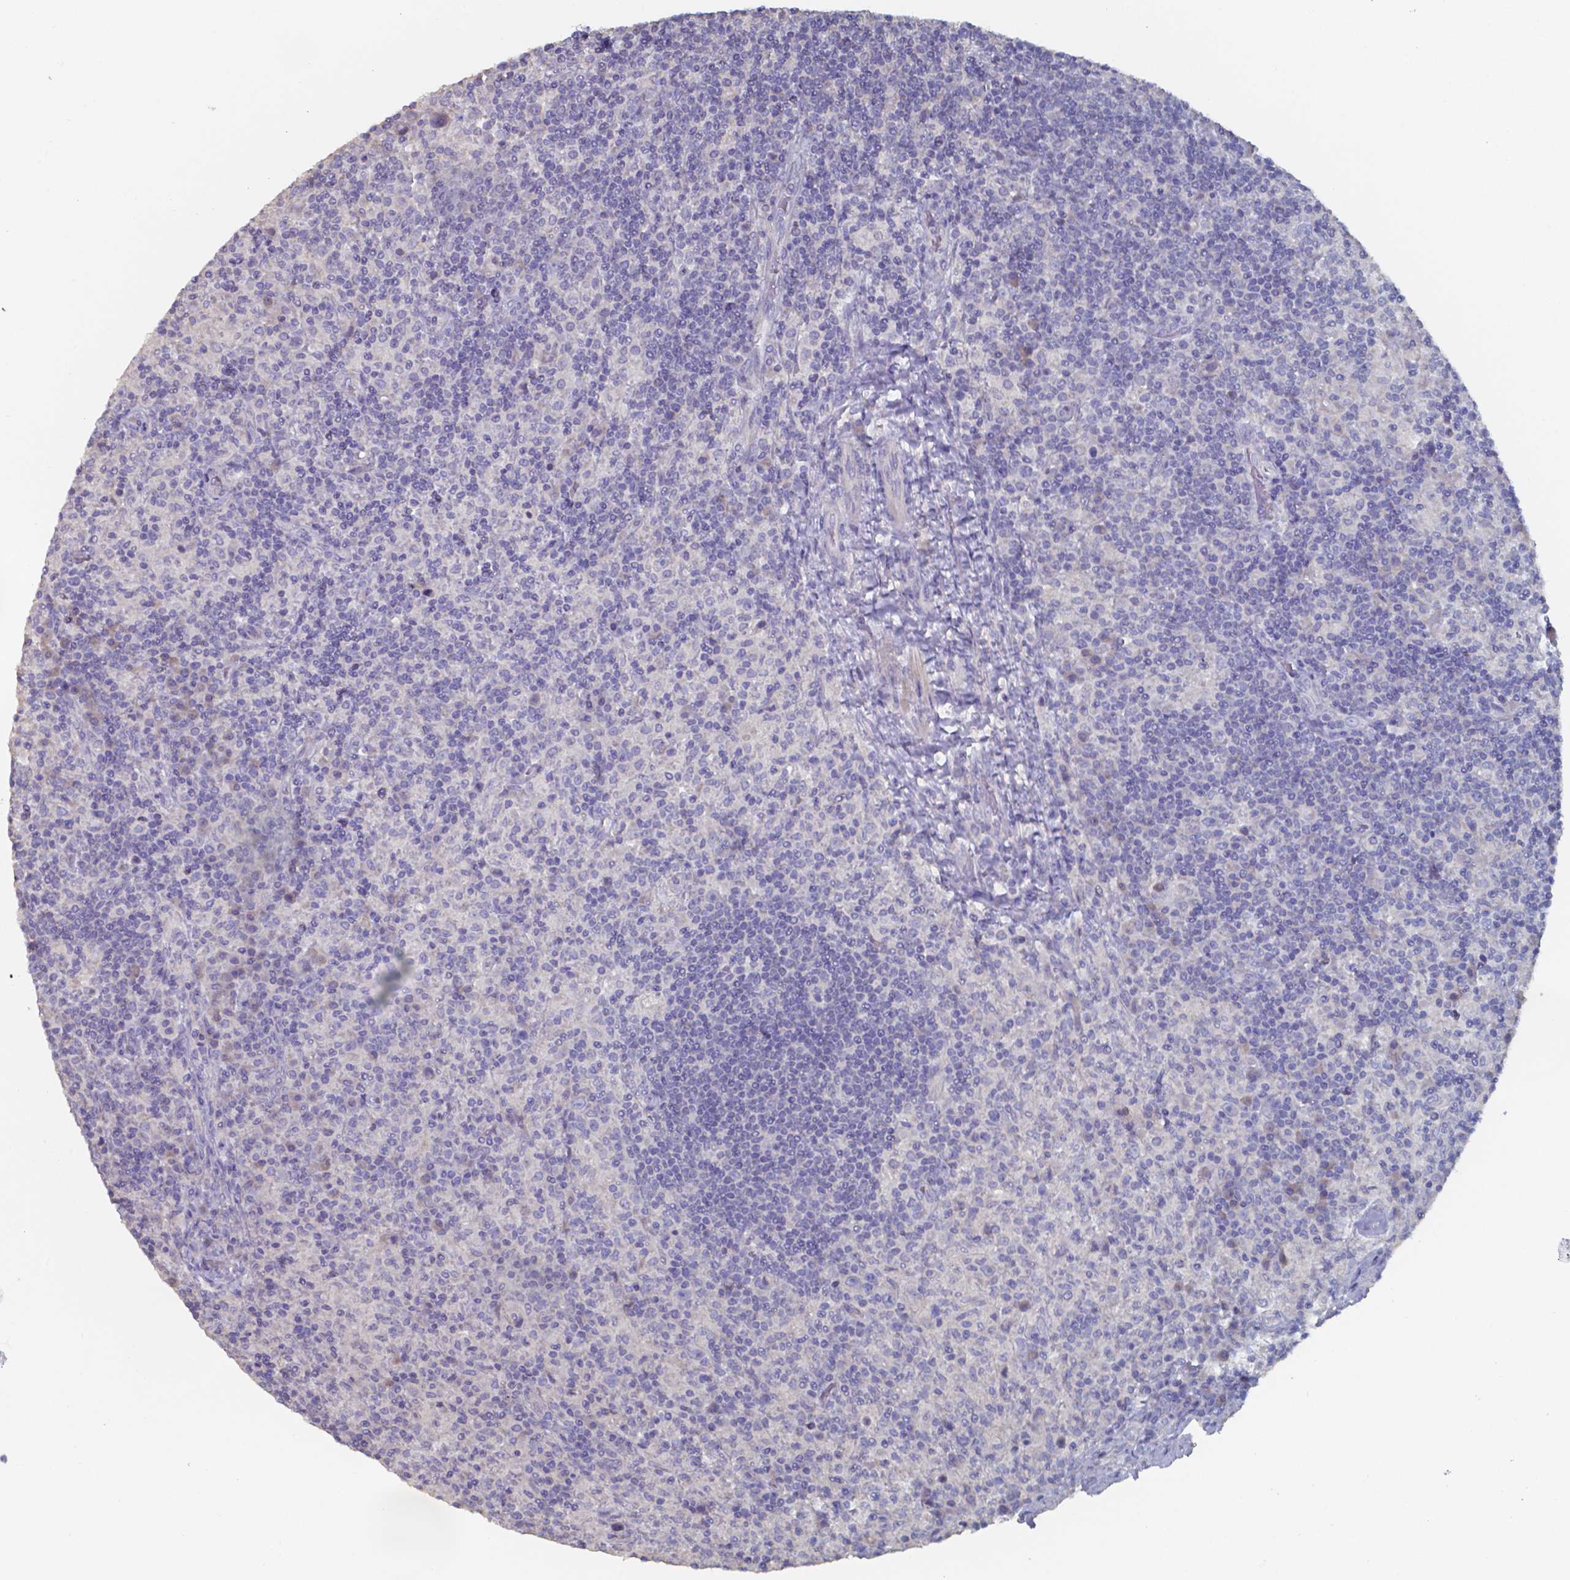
{"staining": {"intensity": "negative", "quantity": "none", "location": "none"}, "tissue": "lymphoma", "cell_type": "Tumor cells", "image_type": "cancer", "snomed": [{"axis": "morphology", "description": "Hodgkin's disease, NOS"}, {"axis": "topography", "description": "Lymph node"}], "caption": "The micrograph reveals no staining of tumor cells in Hodgkin's disease.", "gene": "FOXJ1", "patient": {"sex": "male", "age": 70}}